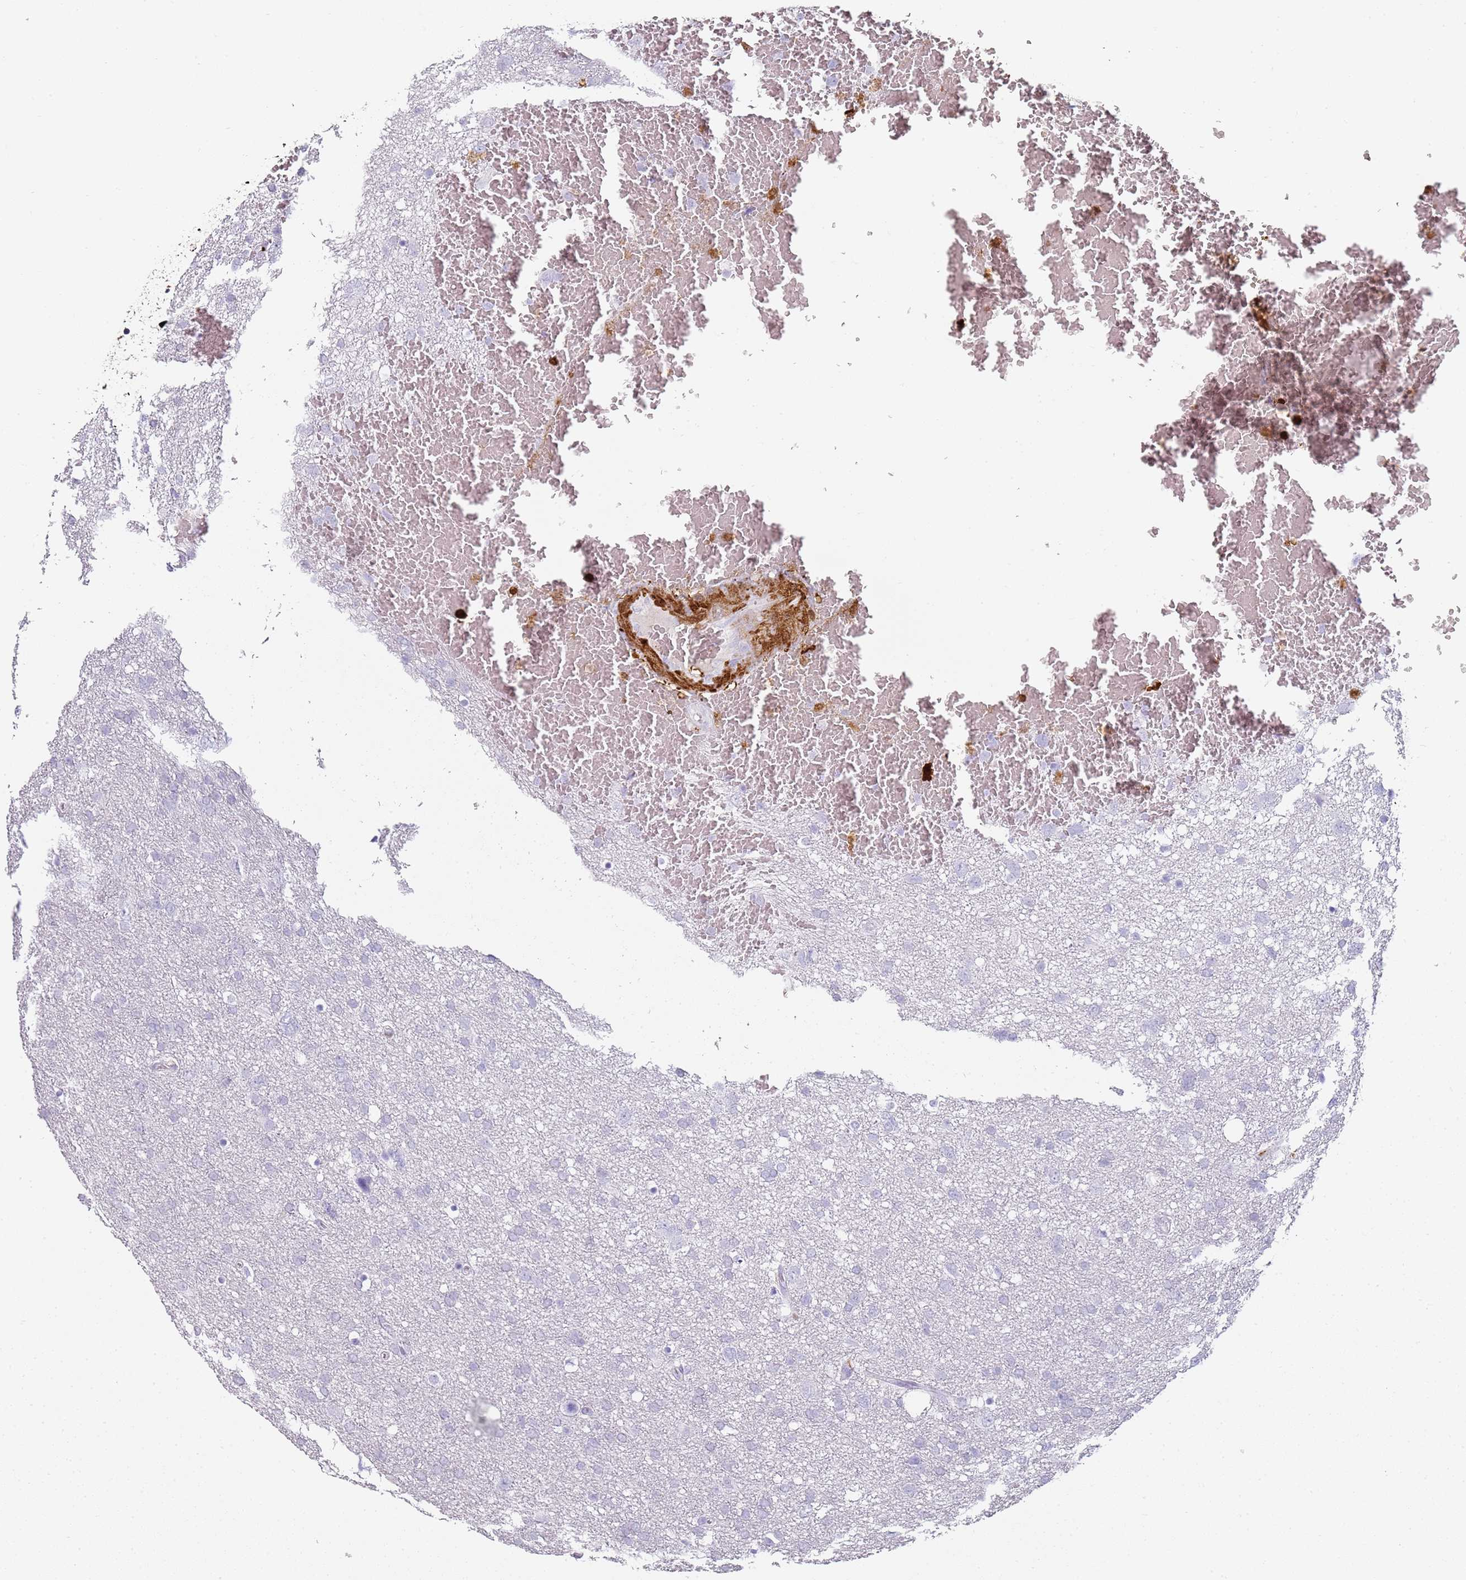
{"staining": {"intensity": "negative", "quantity": "none", "location": "none"}, "tissue": "glioma", "cell_type": "Tumor cells", "image_type": "cancer", "snomed": [{"axis": "morphology", "description": "Glioma, malignant, High grade"}, {"axis": "topography", "description": "Brain"}], "caption": "Tumor cells show no significant protein staining in malignant high-grade glioma.", "gene": "S100A4", "patient": {"sex": "male", "age": 61}}